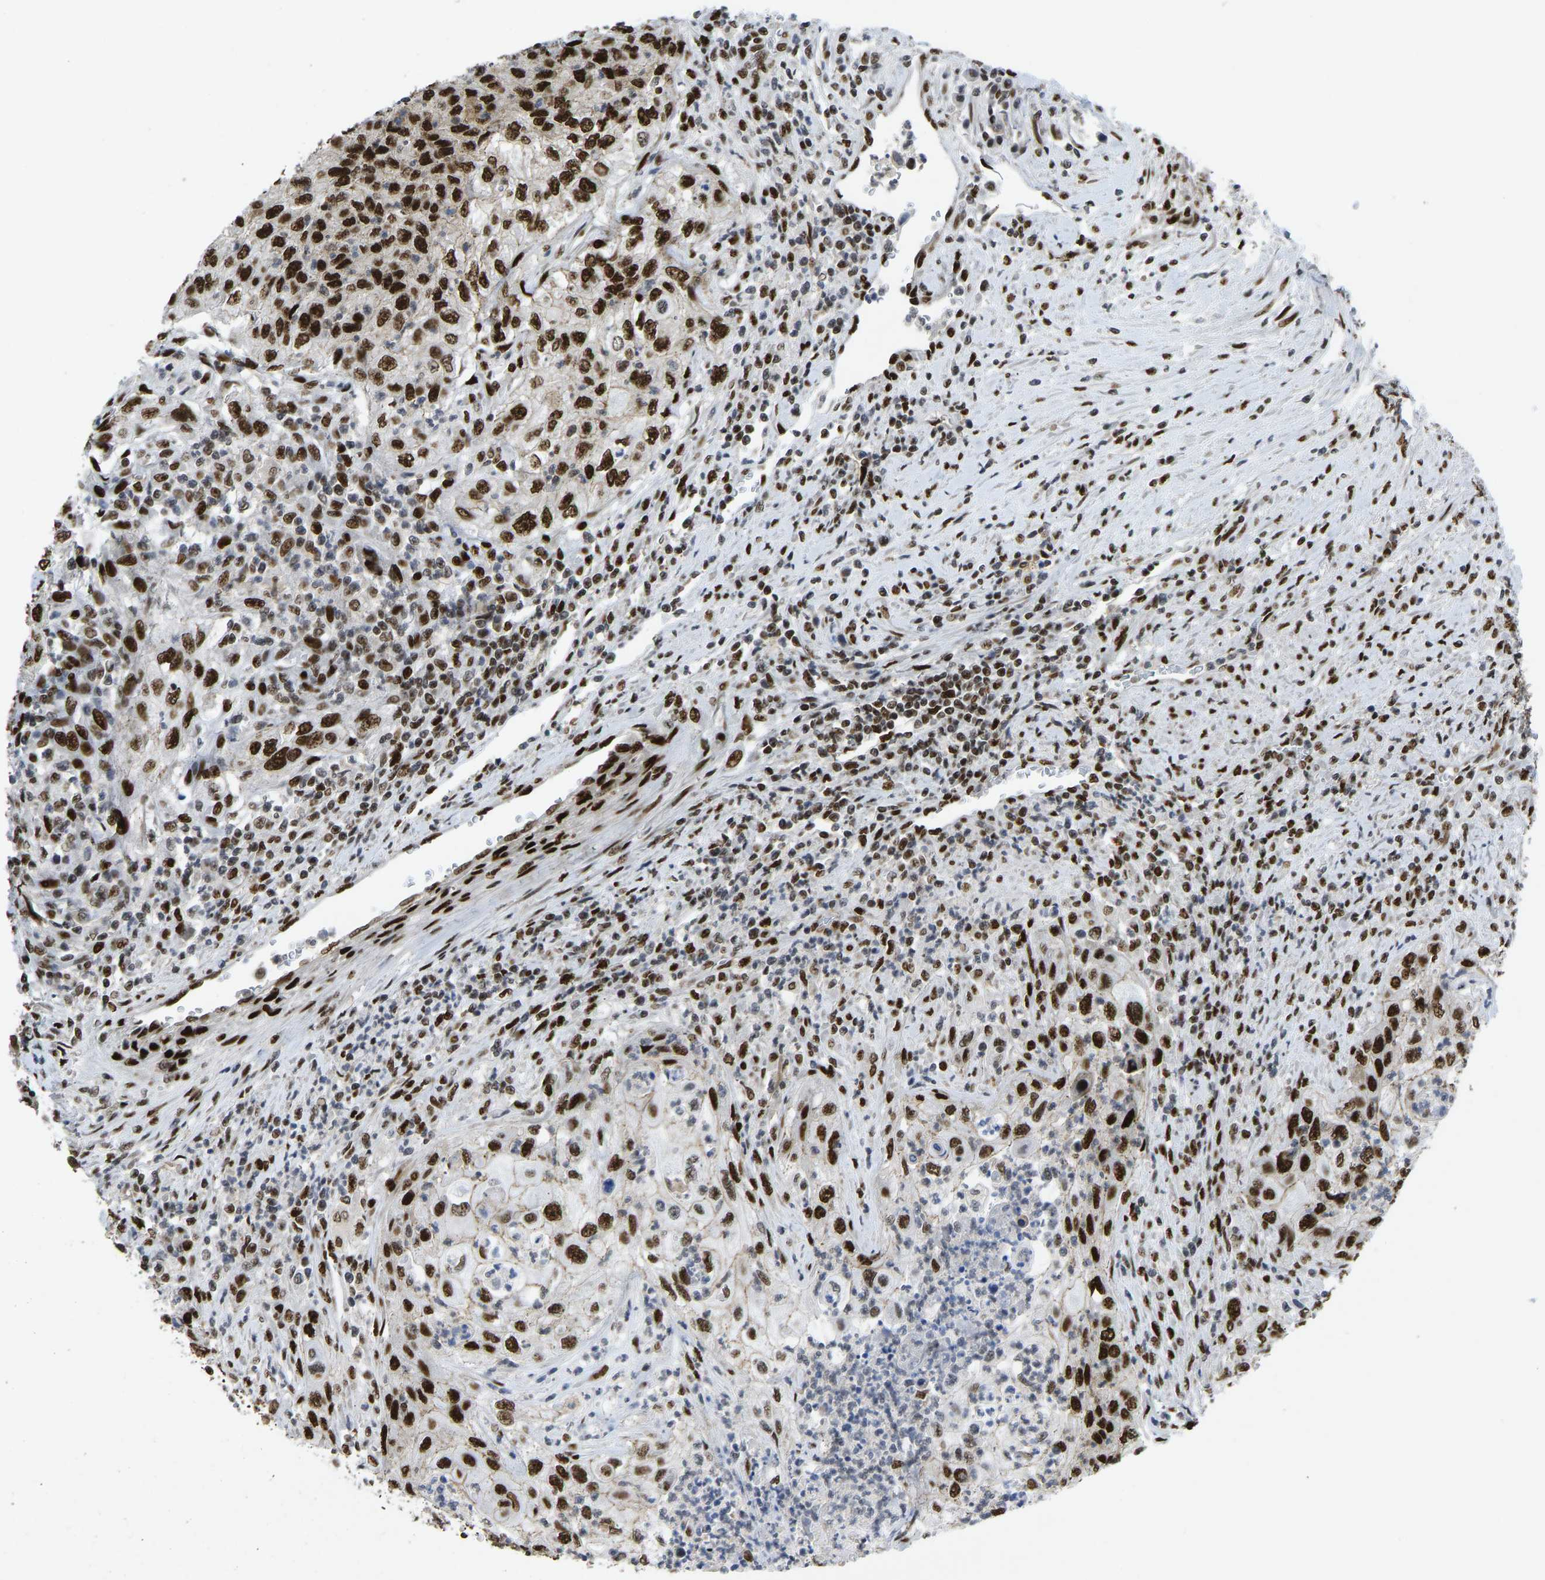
{"staining": {"intensity": "strong", "quantity": ">75%", "location": "nuclear"}, "tissue": "urothelial cancer", "cell_type": "Tumor cells", "image_type": "cancer", "snomed": [{"axis": "morphology", "description": "Urothelial carcinoma, High grade"}, {"axis": "topography", "description": "Urinary bladder"}], "caption": "Immunohistochemical staining of human urothelial cancer reveals high levels of strong nuclear staining in approximately >75% of tumor cells.", "gene": "FOXK1", "patient": {"sex": "female", "age": 60}}